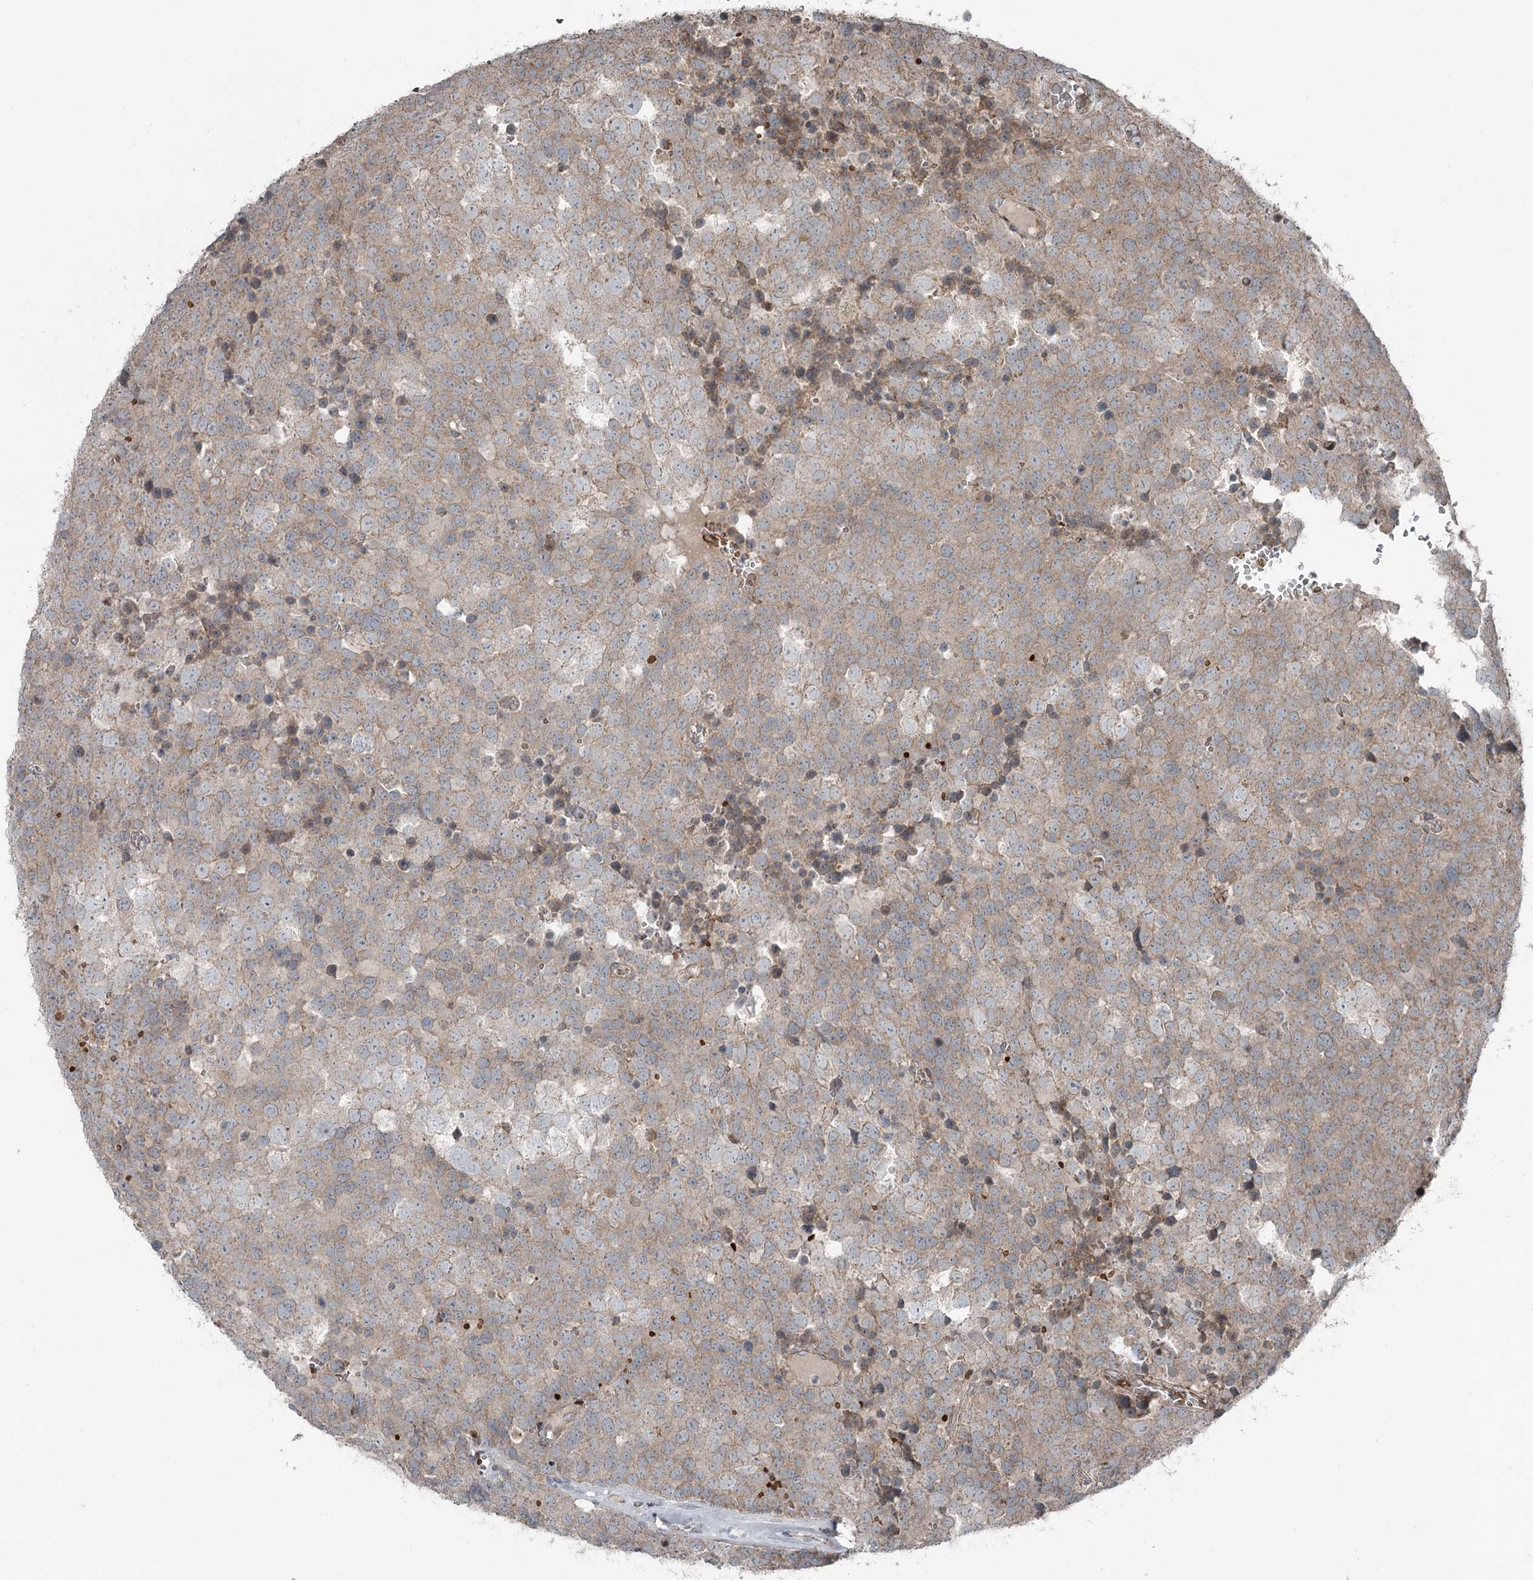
{"staining": {"intensity": "weak", "quantity": ">75%", "location": "cytoplasmic/membranous"}, "tissue": "testis cancer", "cell_type": "Tumor cells", "image_type": "cancer", "snomed": [{"axis": "morphology", "description": "Seminoma, NOS"}, {"axis": "topography", "description": "Testis"}], "caption": "Protein expression analysis of seminoma (testis) demonstrates weak cytoplasmic/membranous expression in about >75% of tumor cells. (Brightfield microscopy of DAB IHC at high magnification).", "gene": "RASSF8", "patient": {"sex": "male", "age": 71}}